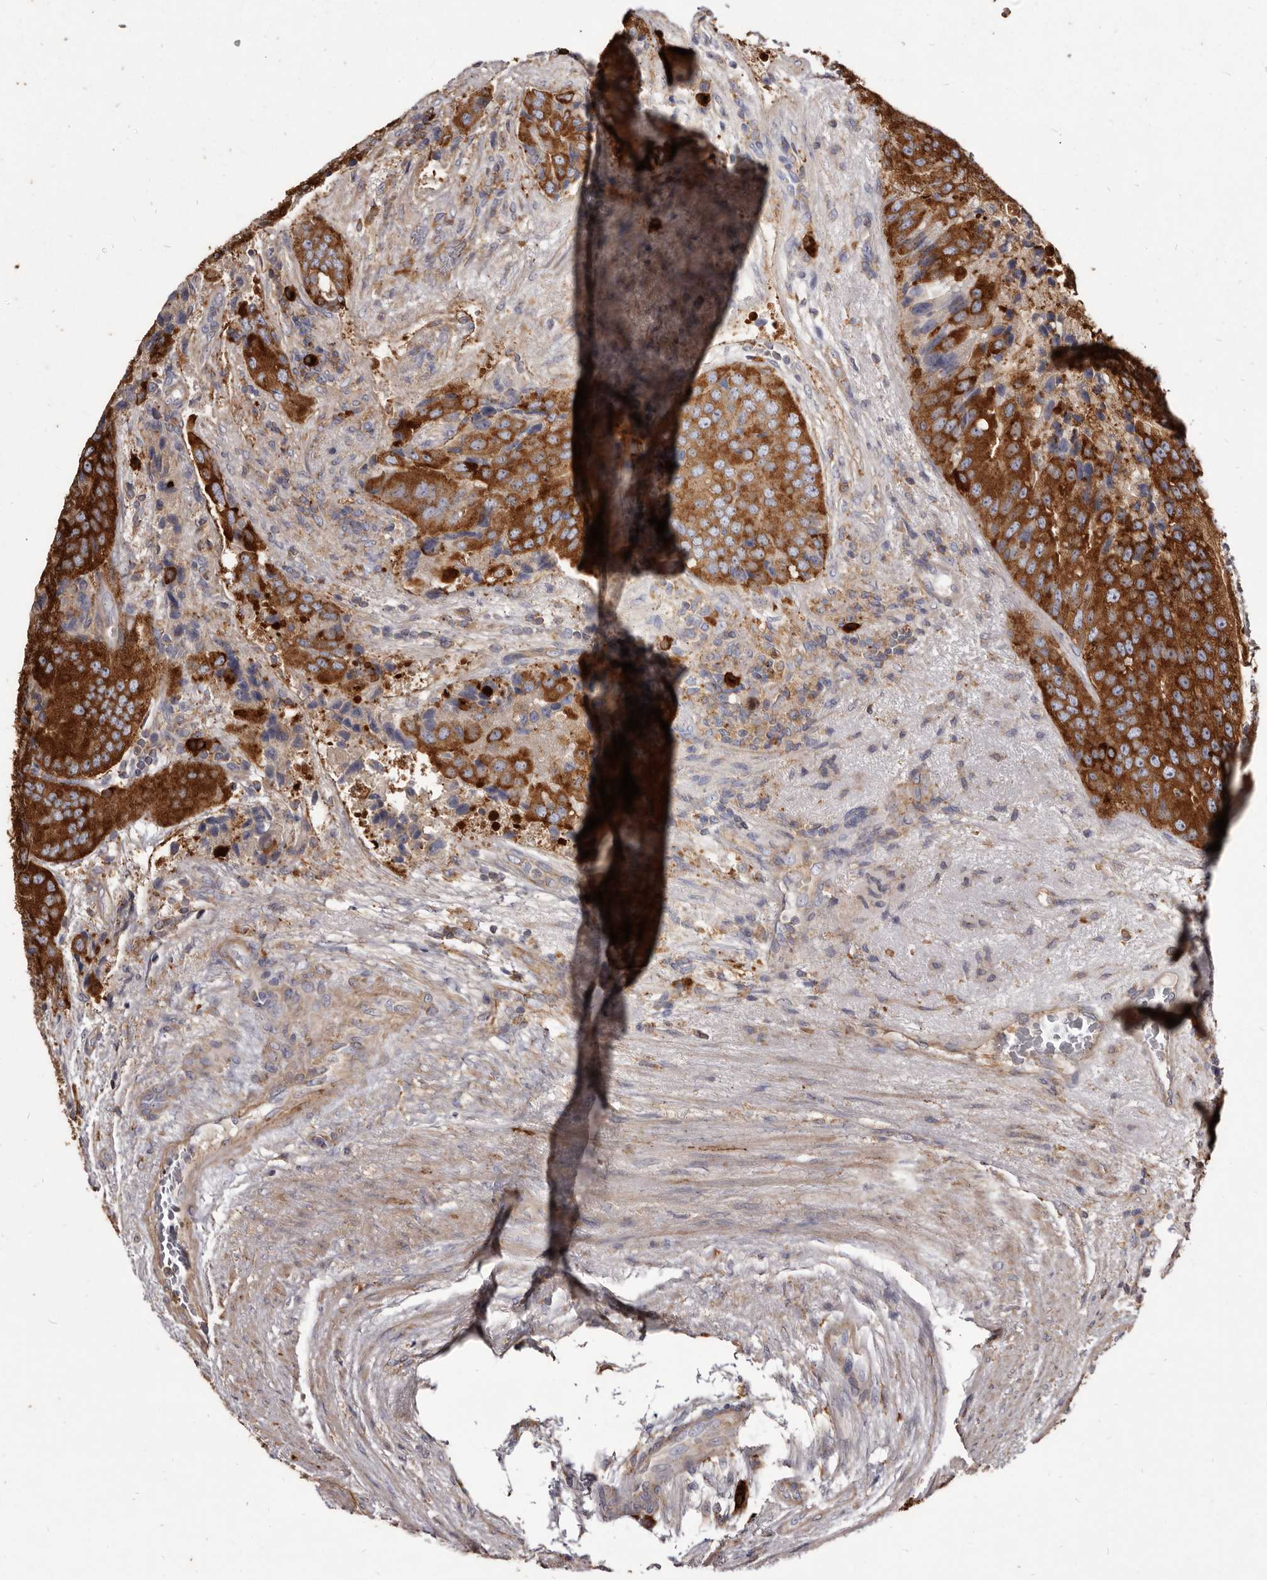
{"staining": {"intensity": "strong", "quantity": ">75%", "location": "cytoplasmic/membranous"}, "tissue": "prostate cancer", "cell_type": "Tumor cells", "image_type": "cancer", "snomed": [{"axis": "morphology", "description": "Adenocarcinoma, High grade"}, {"axis": "topography", "description": "Prostate"}], "caption": "Prostate cancer stained with immunohistochemistry reveals strong cytoplasmic/membranous positivity in about >75% of tumor cells.", "gene": "TPD52", "patient": {"sex": "male", "age": 70}}